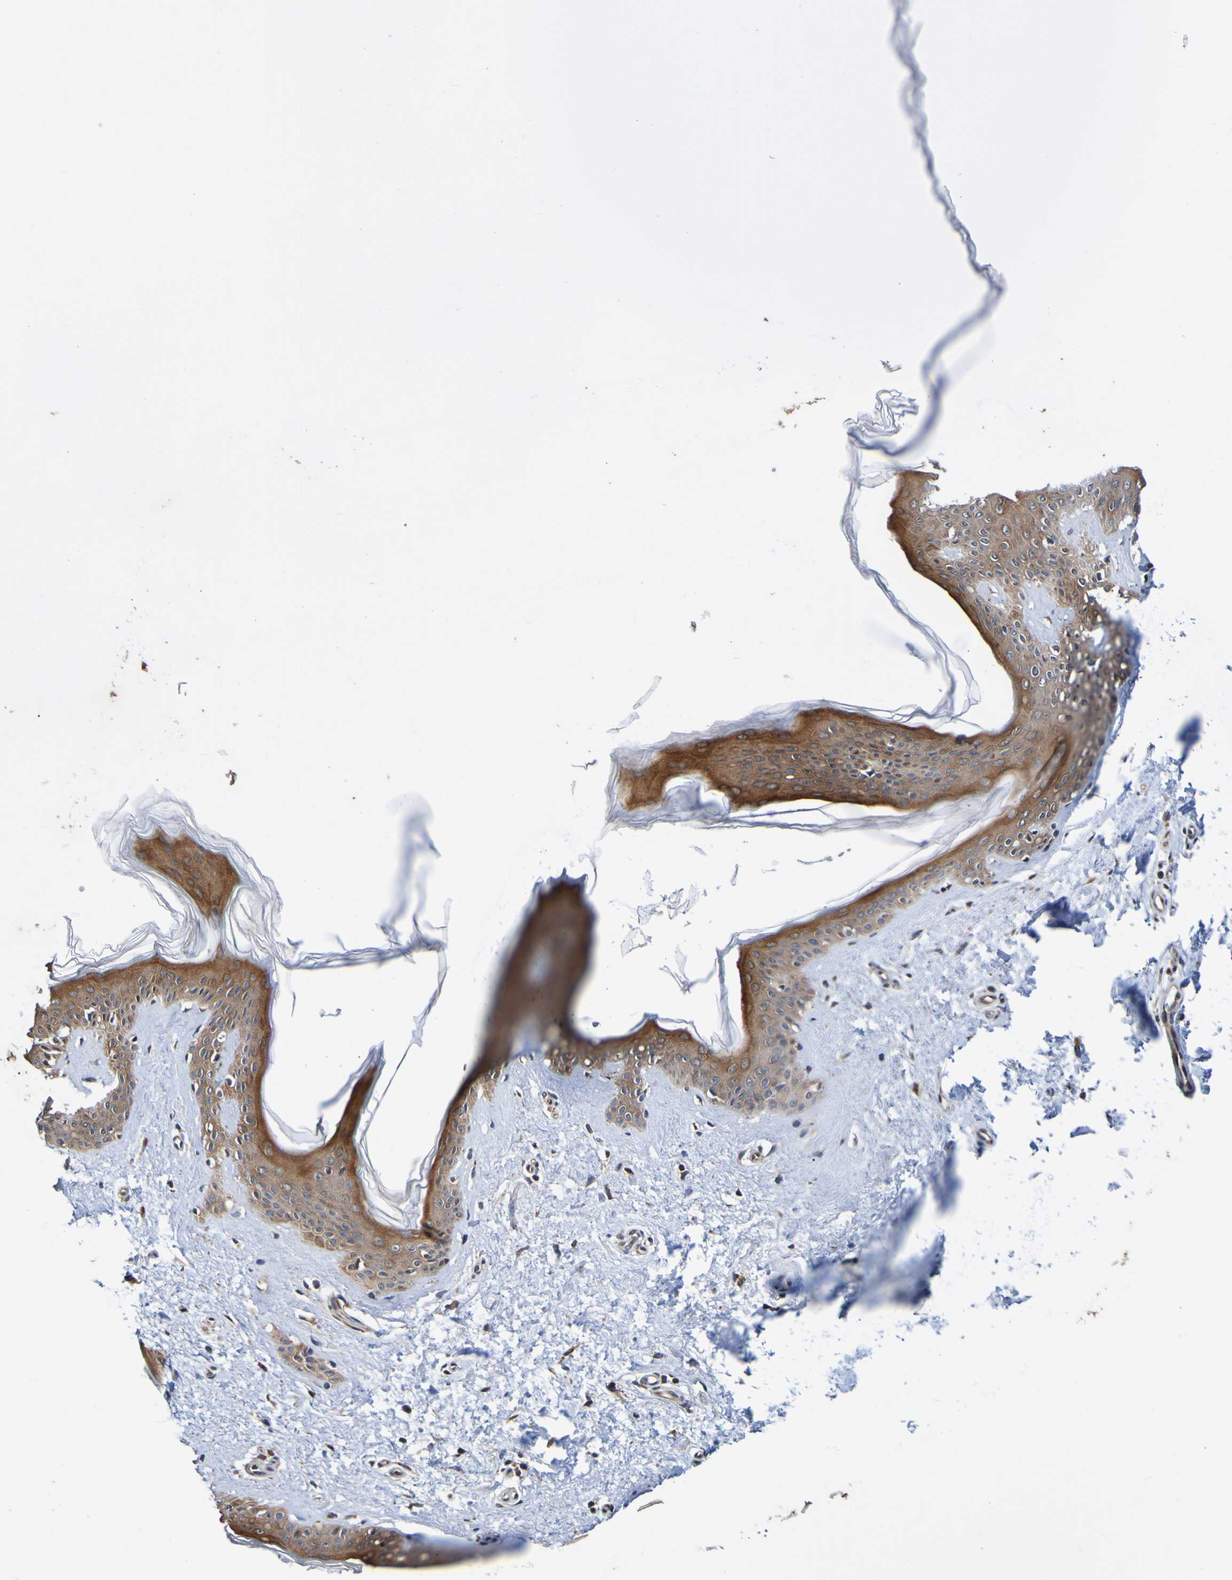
{"staining": {"intensity": "moderate", "quantity": ">75%", "location": "cytoplasmic/membranous"}, "tissue": "skin", "cell_type": "Fibroblasts", "image_type": "normal", "snomed": [{"axis": "morphology", "description": "Normal tissue, NOS"}, {"axis": "topography", "description": "Skin"}], "caption": "High-power microscopy captured an immunohistochemistry (IHC) histopathology image of benign skin, revealing moderate cytoplasmic/membranous positivity in approximately >75% of fibroblasts.", "gene": "AXIN1", "patient": {"sex": "female", "age": 41}}